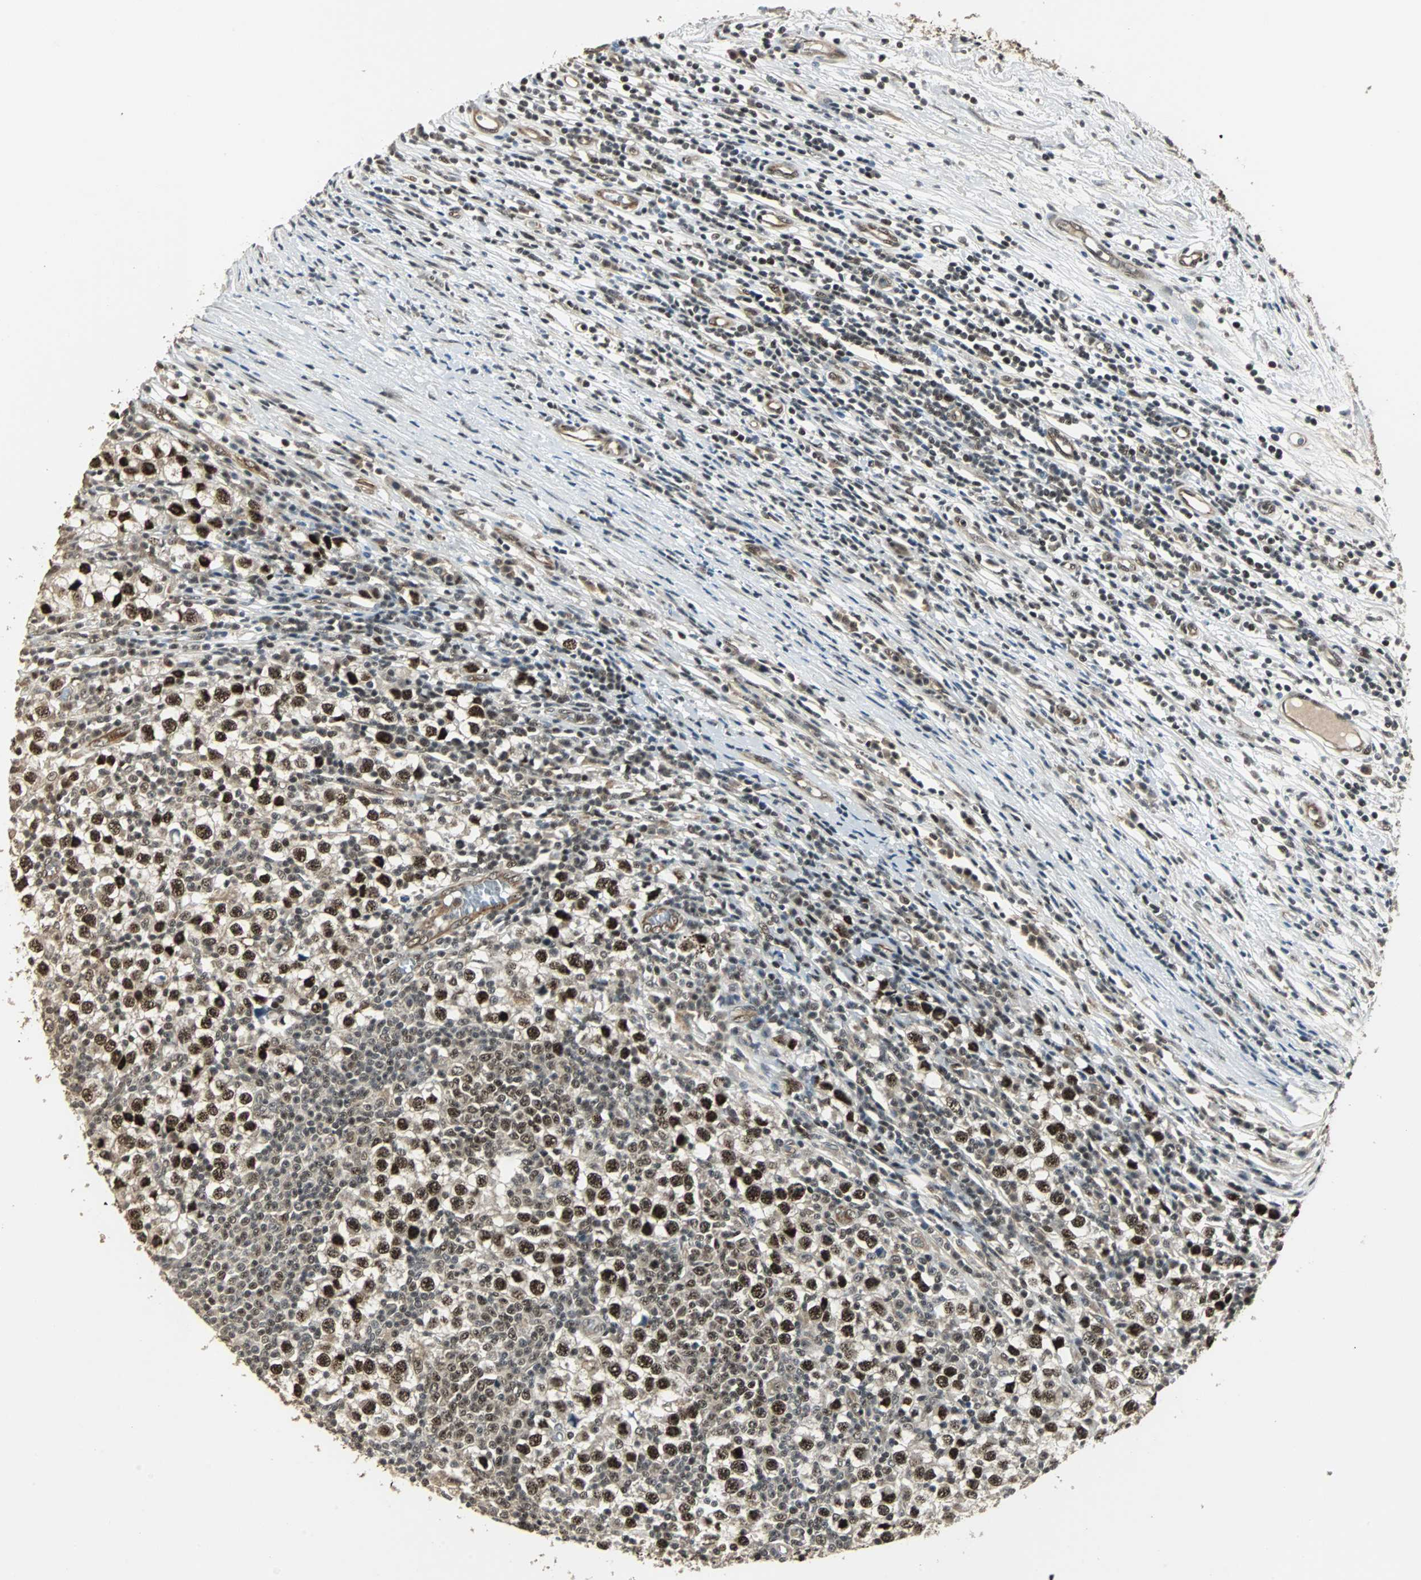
{"staining": {"intensity": "strong", "quantity": ">75%", "location": "nuclear"}, "tissue": "testis cancer", "cell_type": "Tumor cells", "image_type": "cancer", "snomed": [{"axis": "morphology", "description": "Seminoma, NOS"}, {"axis": "topography", "description": "Testis"}], "caption": "Seminoma (testis) tissue exhibits strong nuclear expression in approximately >75% of tumor cells, visualized by immunohistochemistry.", "gene": "MED4", "patient": {"sex": "male", "age": 65}}